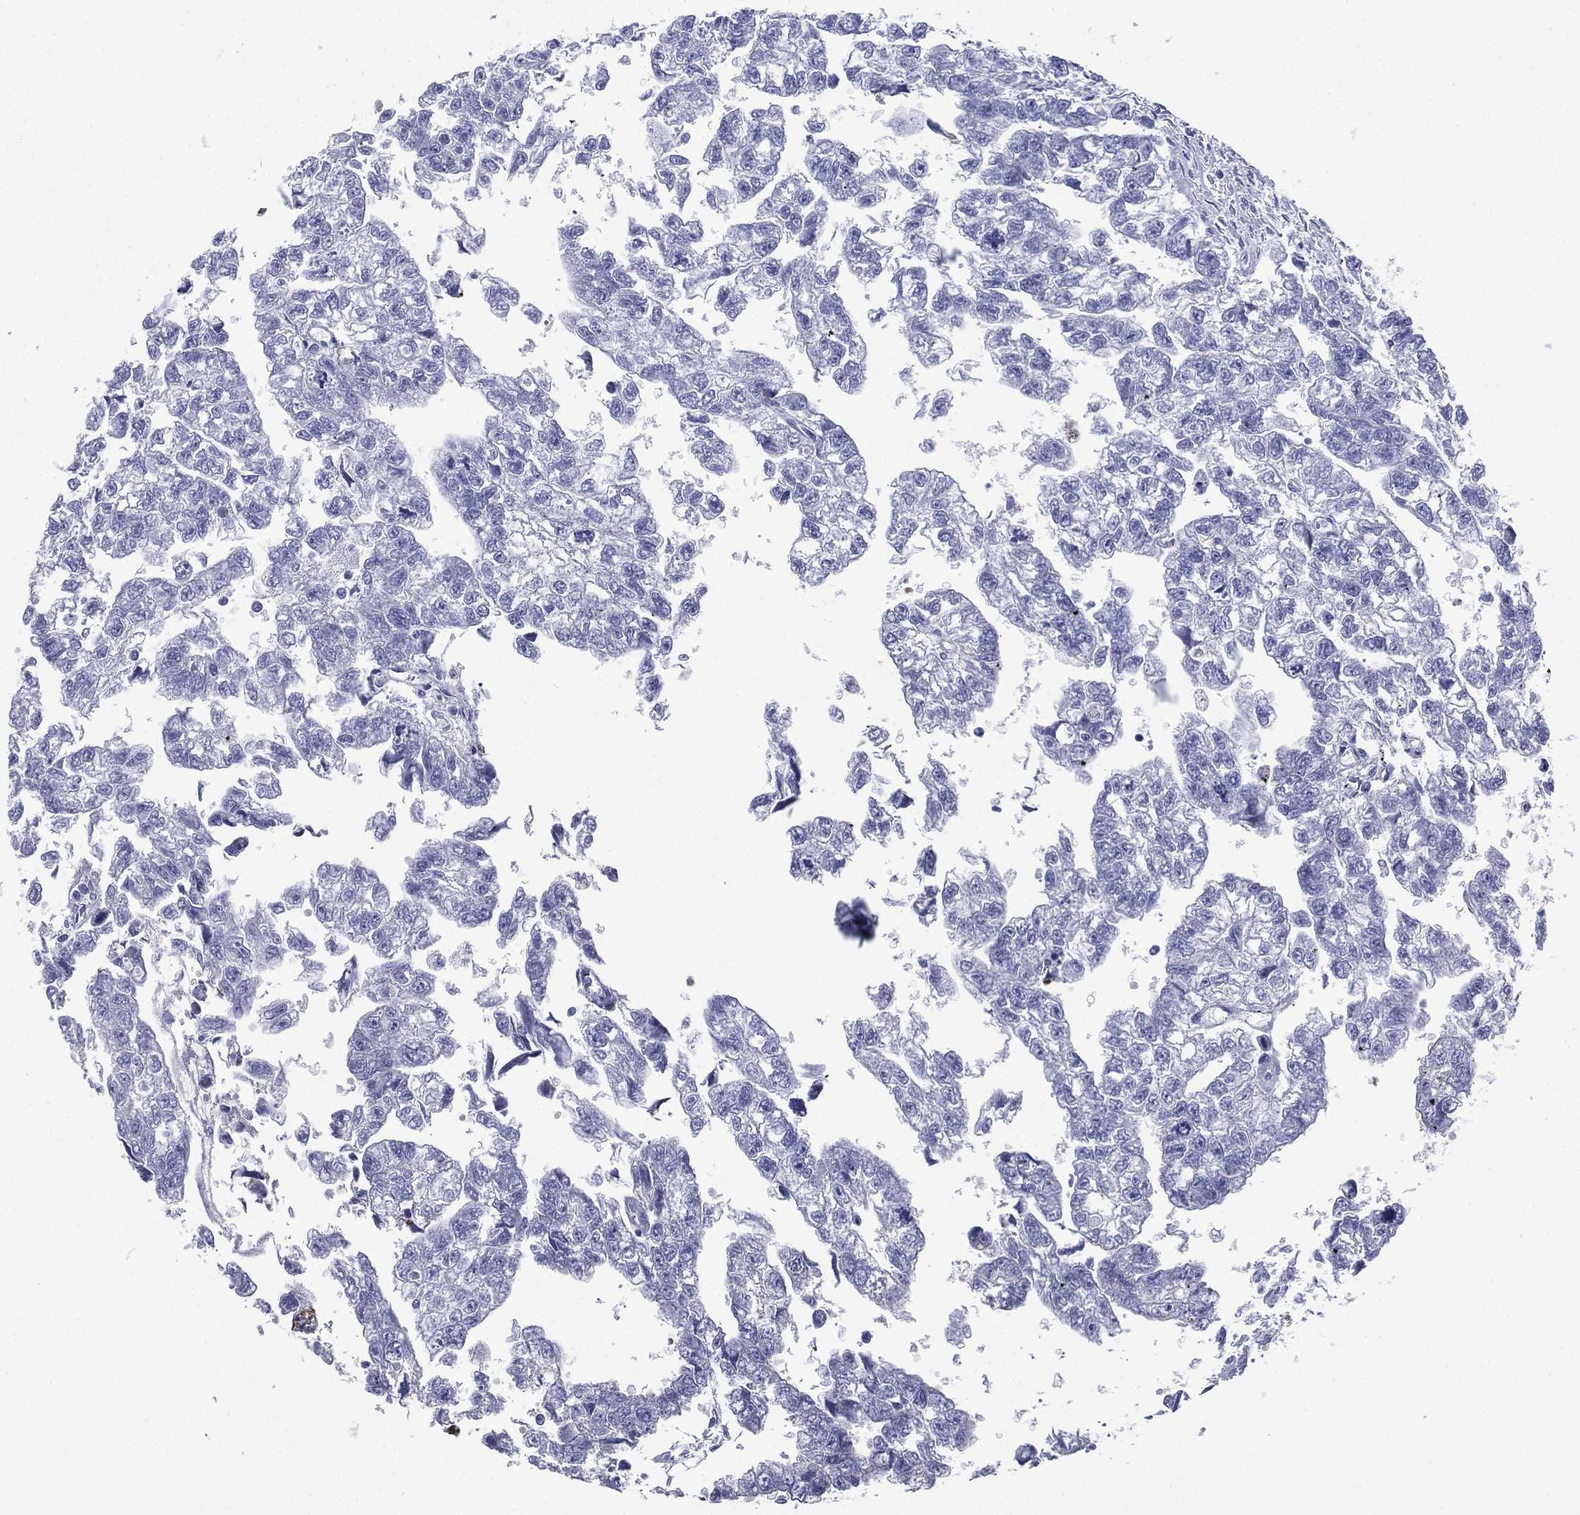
{"staining": {"intensity": "negative", "quantity": "none", "location": "none"}, "tissue": "testis cancer", "cell_type": "Tumor cells", "image_type": "cancer", "snomed": [{"axis": "morphology", "description": "Carcinoma, Embryonal, NOS"}, {"axis": "morphology", "description": "Teratoma, malignant, NOS"}, {"axis": "topography", "description": "Testis"}], "caption": "Immunohistochemistry micrograph of human testis cancer (embryonal carcinoma) stained for a protein (brown), which reveals no positivity in tumor cells.", "gene": "FCER2", "patient": {"sex": "male", "age": 44}}